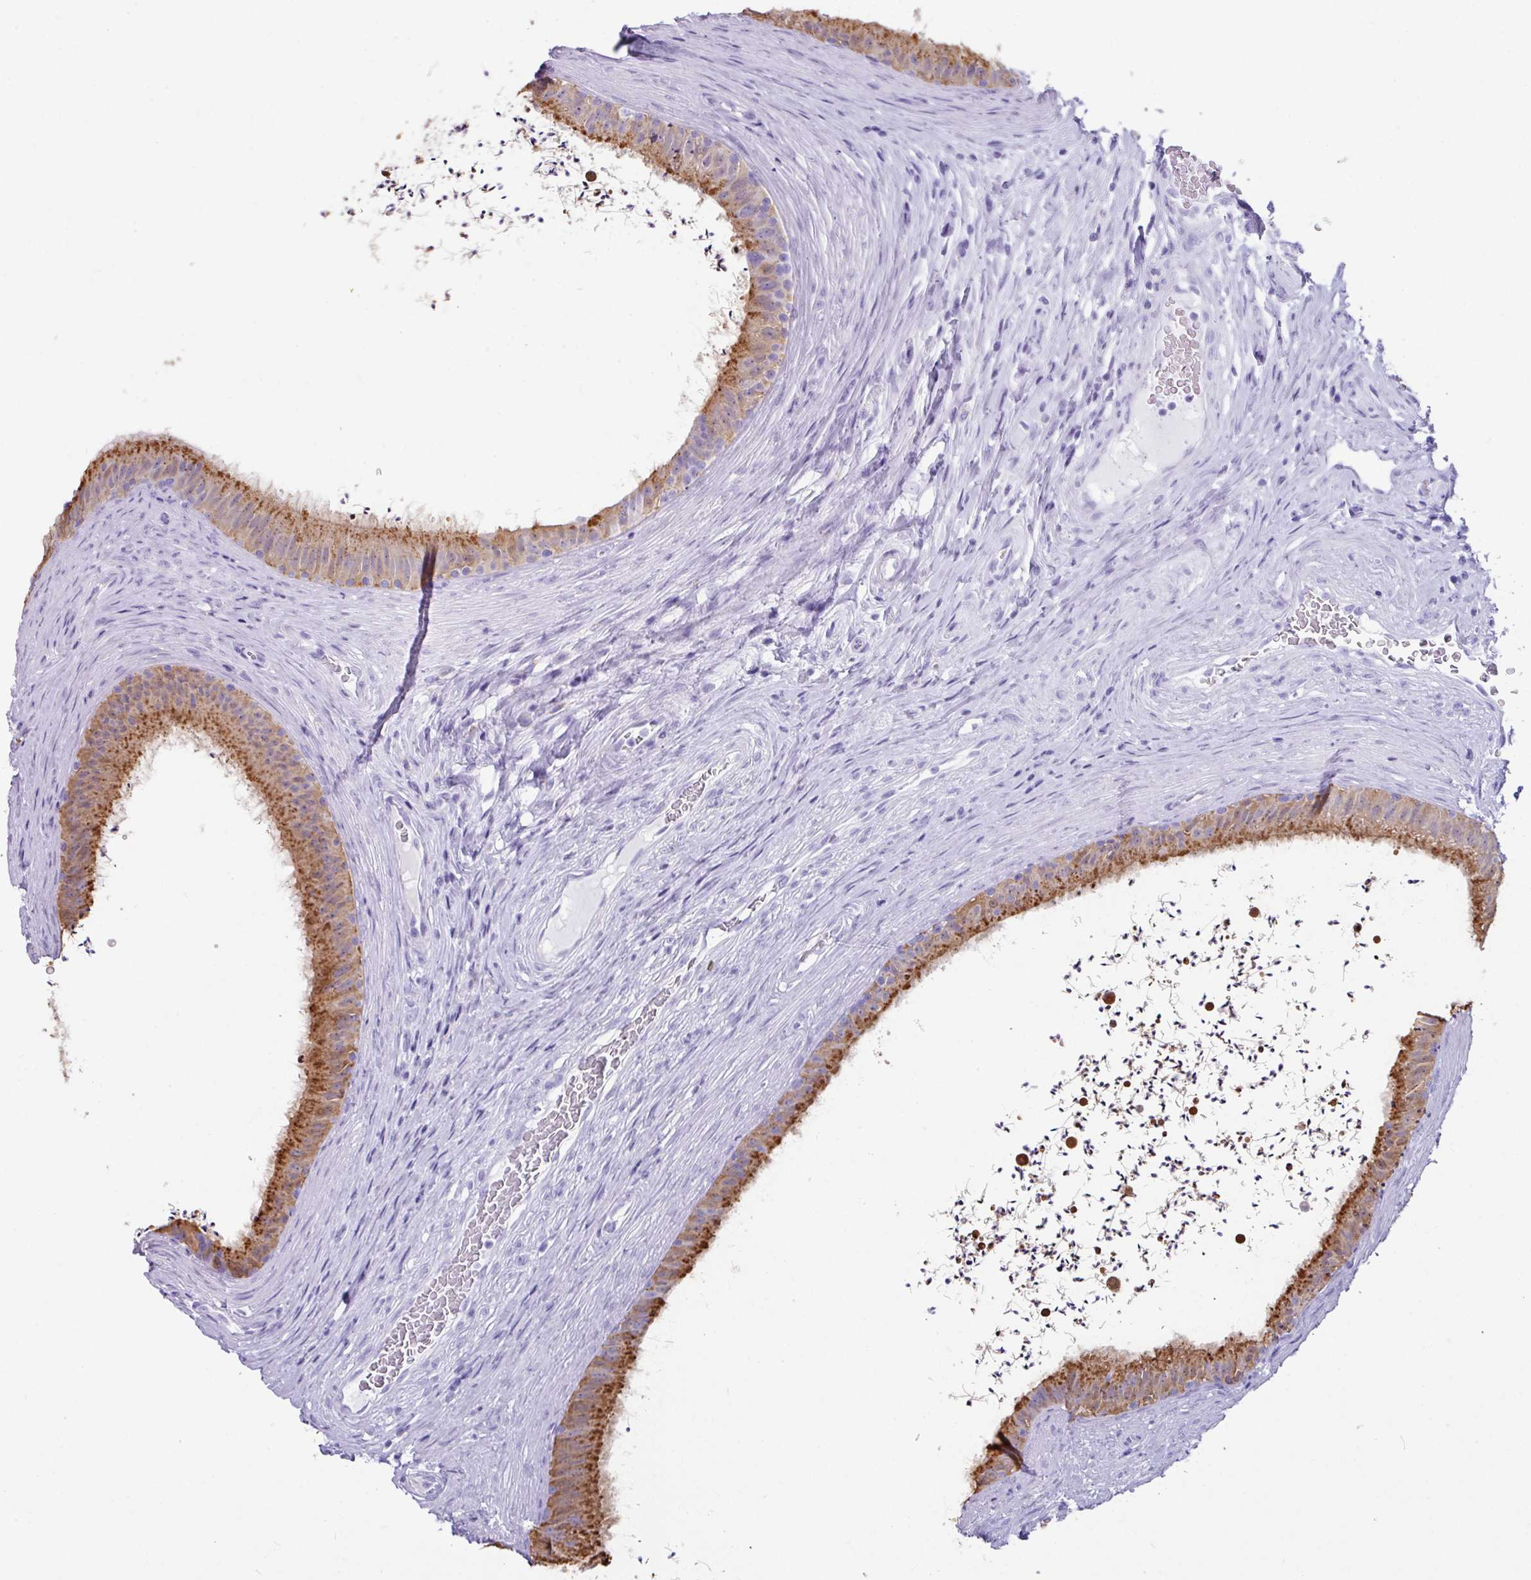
{"staining": {"intensity": "strong", "quantity": ">75%", "location": "cytoplasmic/membranous"}, "tissue": "epididymis", "cell_type": "Glandular cells", "image_type": "normal", "snomed": [{"axis": "morphology", "description": "Normal tissue, NOS"}, {"axis": "topography", "description": "Testis"}, {"axis": "topography", "description": "Epididymis"}], "caption": "Protein positivity by immunohistochemistry (IHC) exhibits strong cytoplasmic/membranous staining in approximately >75% of glandular cells in benign epididymis.", "gene": "NCCRP1", "patient": {"sex": "male", "age": 41}}